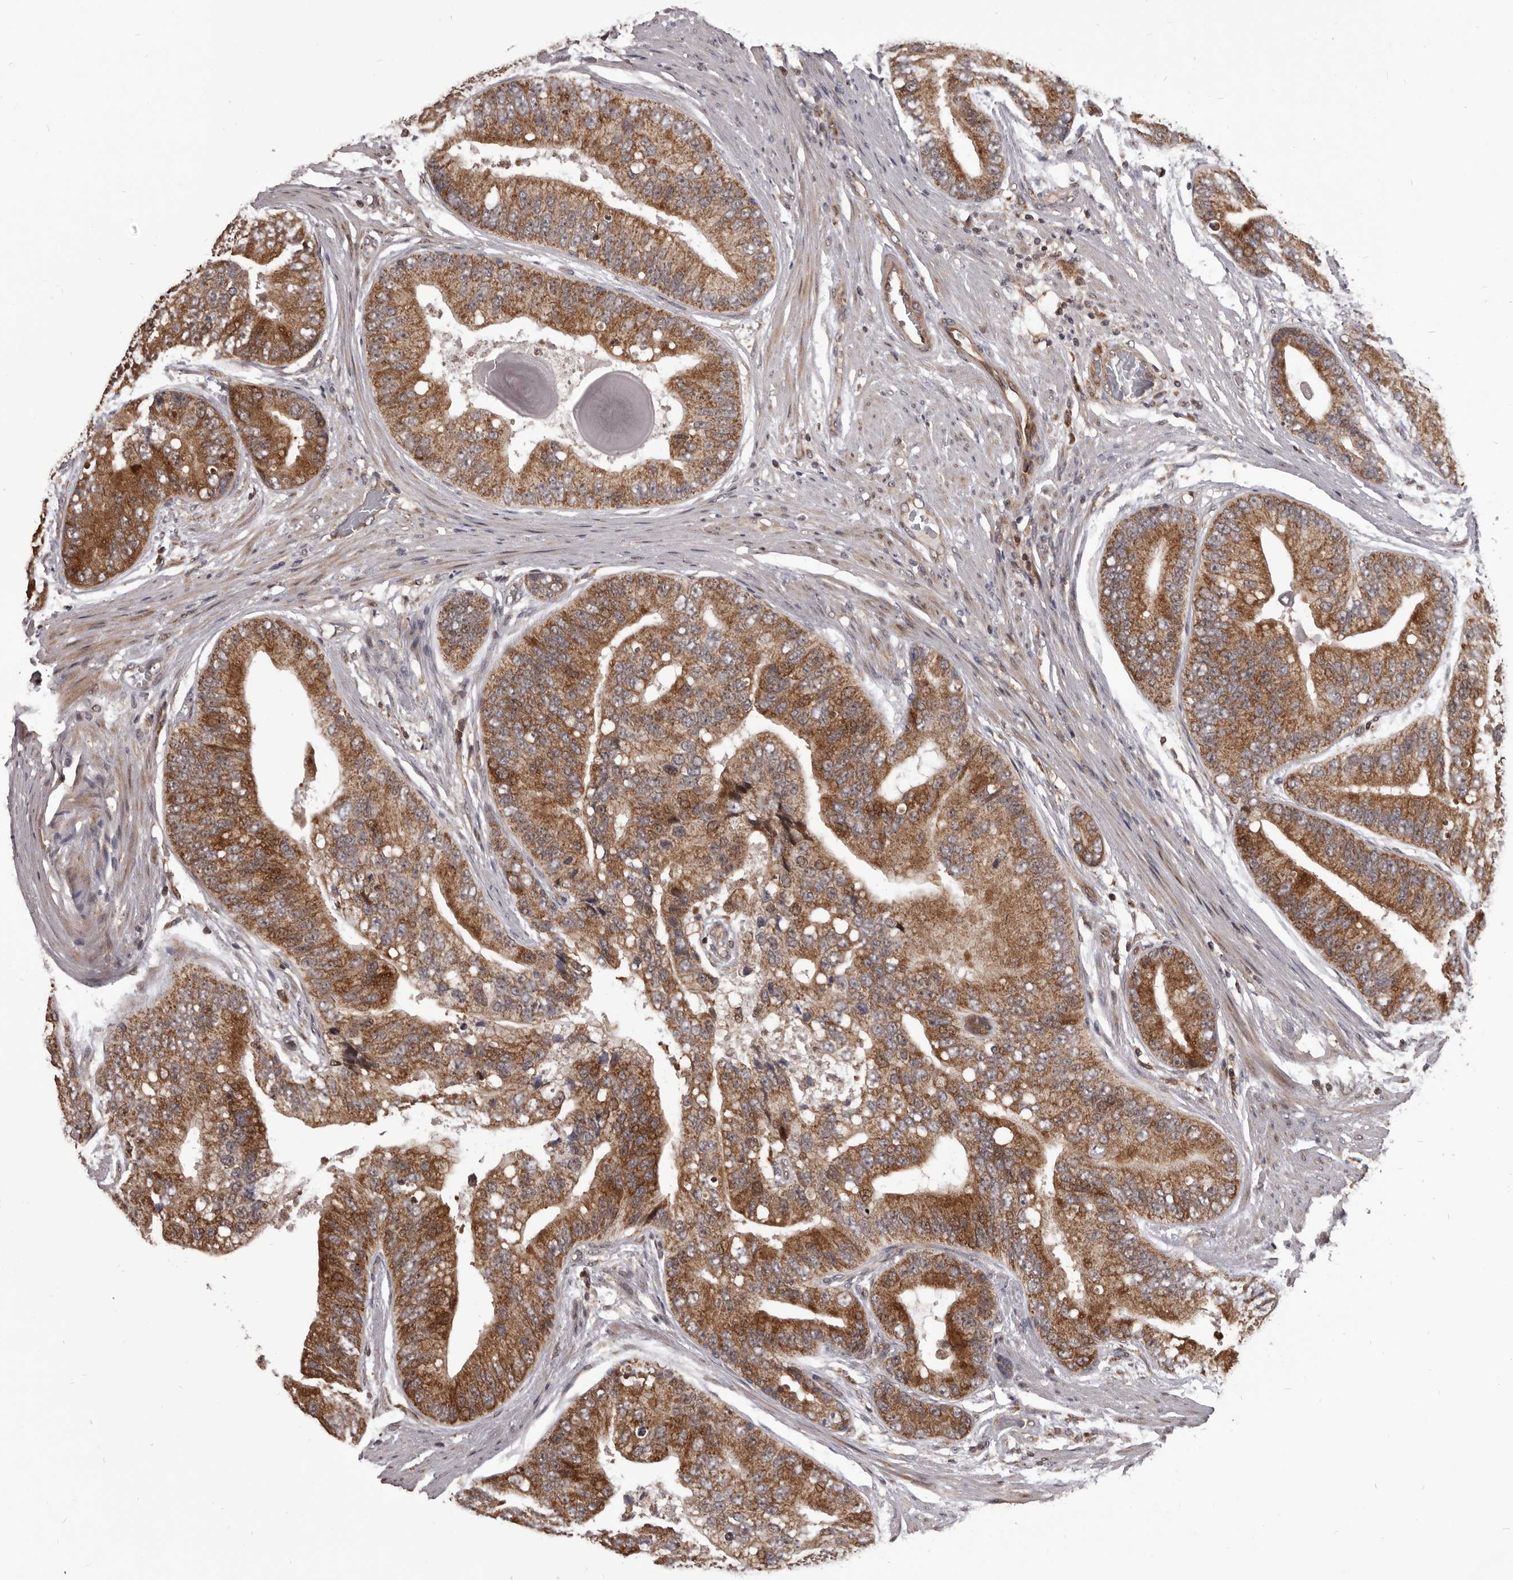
{"staining": {"intensity": "moderate", "quantity": ">75%", "location": "cytoplasmic/membranous"}, "tissue": "prostate cancer", "cell_type": "Tumor cells", "image_type": "cancer", "snomed": [{"axis": "morphology", "description": "Adenocarcinoma, High grade"}, {"axis": "topography", "description": "Prostate"}], "caption": "Immunohistochemical staining of human high-grade adenocarcinoma (prostate) shows medium levels of moderate cytoplasmic/membranous protein staining in about >75% of tumor cells.", "gene": "MAP3K14", "patient": {"sex": "male", "age": 70}}